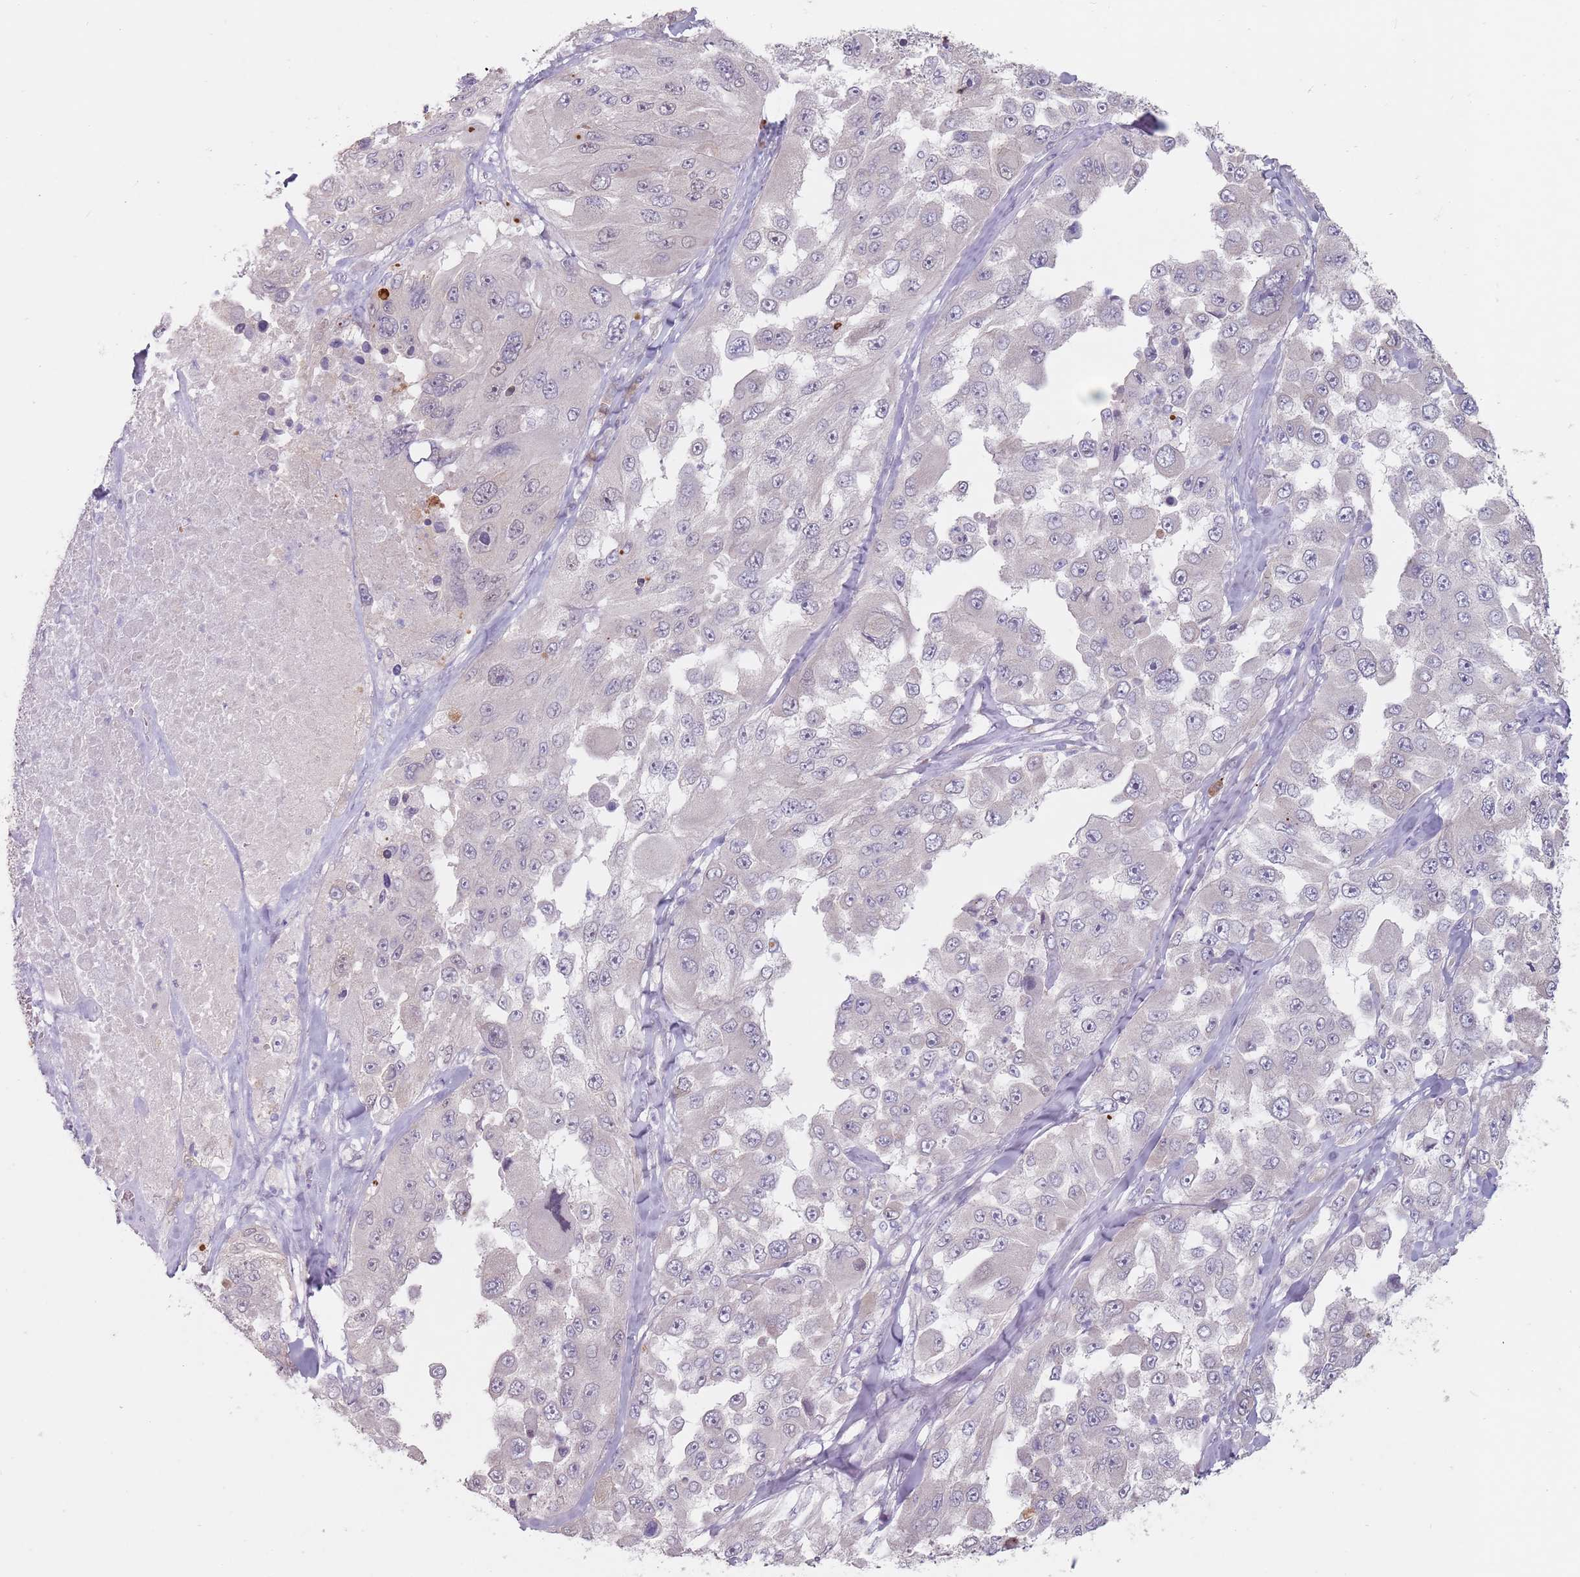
{"staining": {"intensity": "negative", "quantity": "none", "location": "none"}, "tissue": "melanoma", "cell_type": "Tumor cells", "image_type": "cancer", "snomed": [{"axis": "morphology", "description": "Malignant melanoma, Metastatic site"}, {"axis": "topography", "description": "Lymph node"}], "caption": "The histopathology image exhibits no staining of tumor cells in malignant melanoma (metastatic site).", "gene": "DXO", "patient": {"sex": "male", "age": 62}}